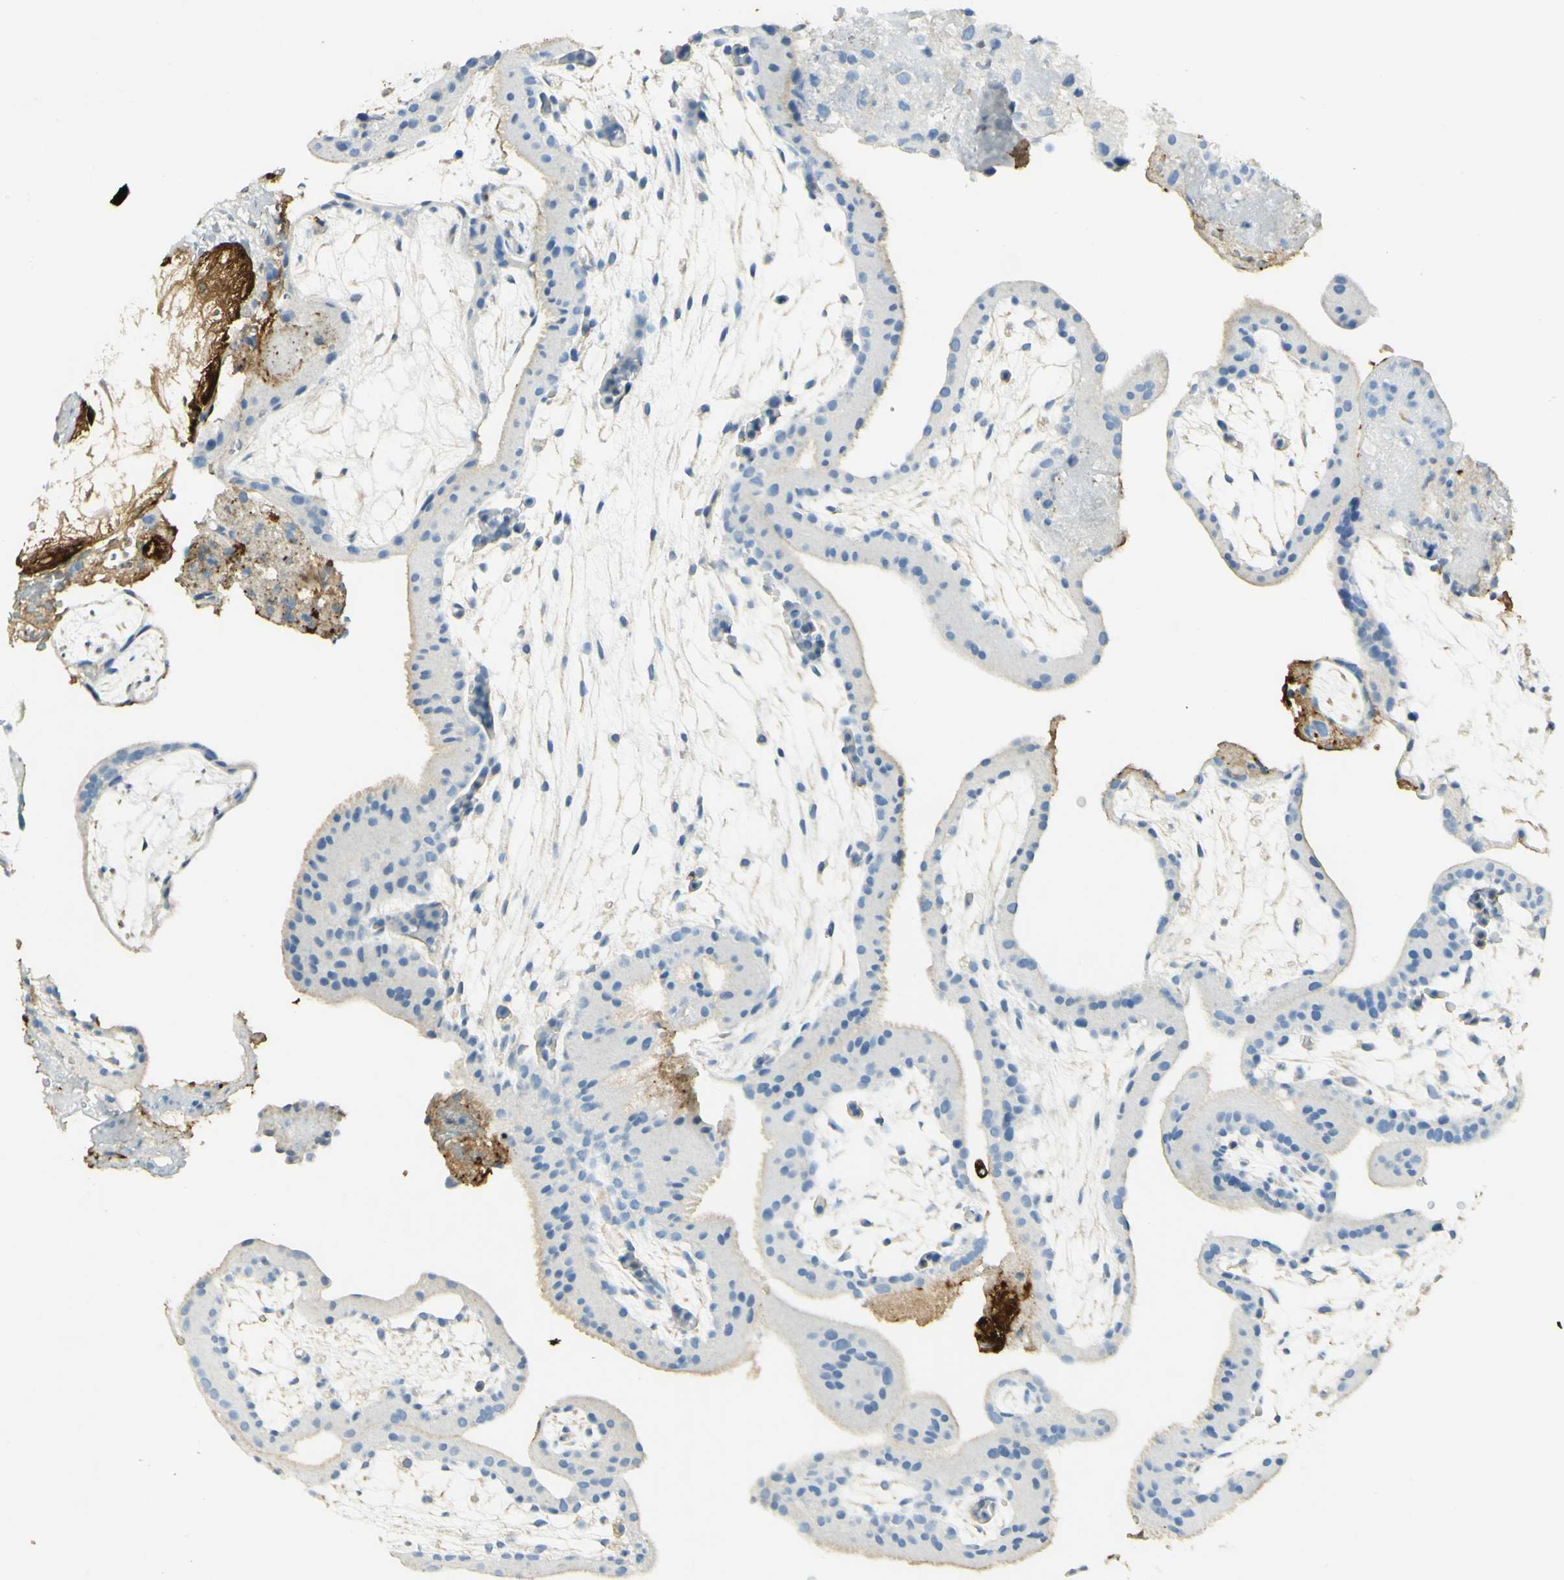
{"staining": {"intensity": "weak", "quantity": ">75%", "location": "cytoplasmic/membranous"}, "tissue": "placenta", "cell_type": "Decidual cells", "image_type": "normal", "snomed": [{"axis": "morphology", "description": "Normal tissue, NOS"}, {"axis": "topography", "description": "Placenta"}], "caption": "High-magnification brightfield microscopy of normal placenta stained with DAB (brown) and counterstained with hematoxylin (blue). decidual cells exhibit weak cytoplasmic/membranous staining is appreciated in approximately>75% of cells. (DAB (3,3'-diaminobenzidine) = brown stain, brightfield microscopy at high magnification).", "gene": "TNN", "patient": {"sex": "female", "age": 19}}